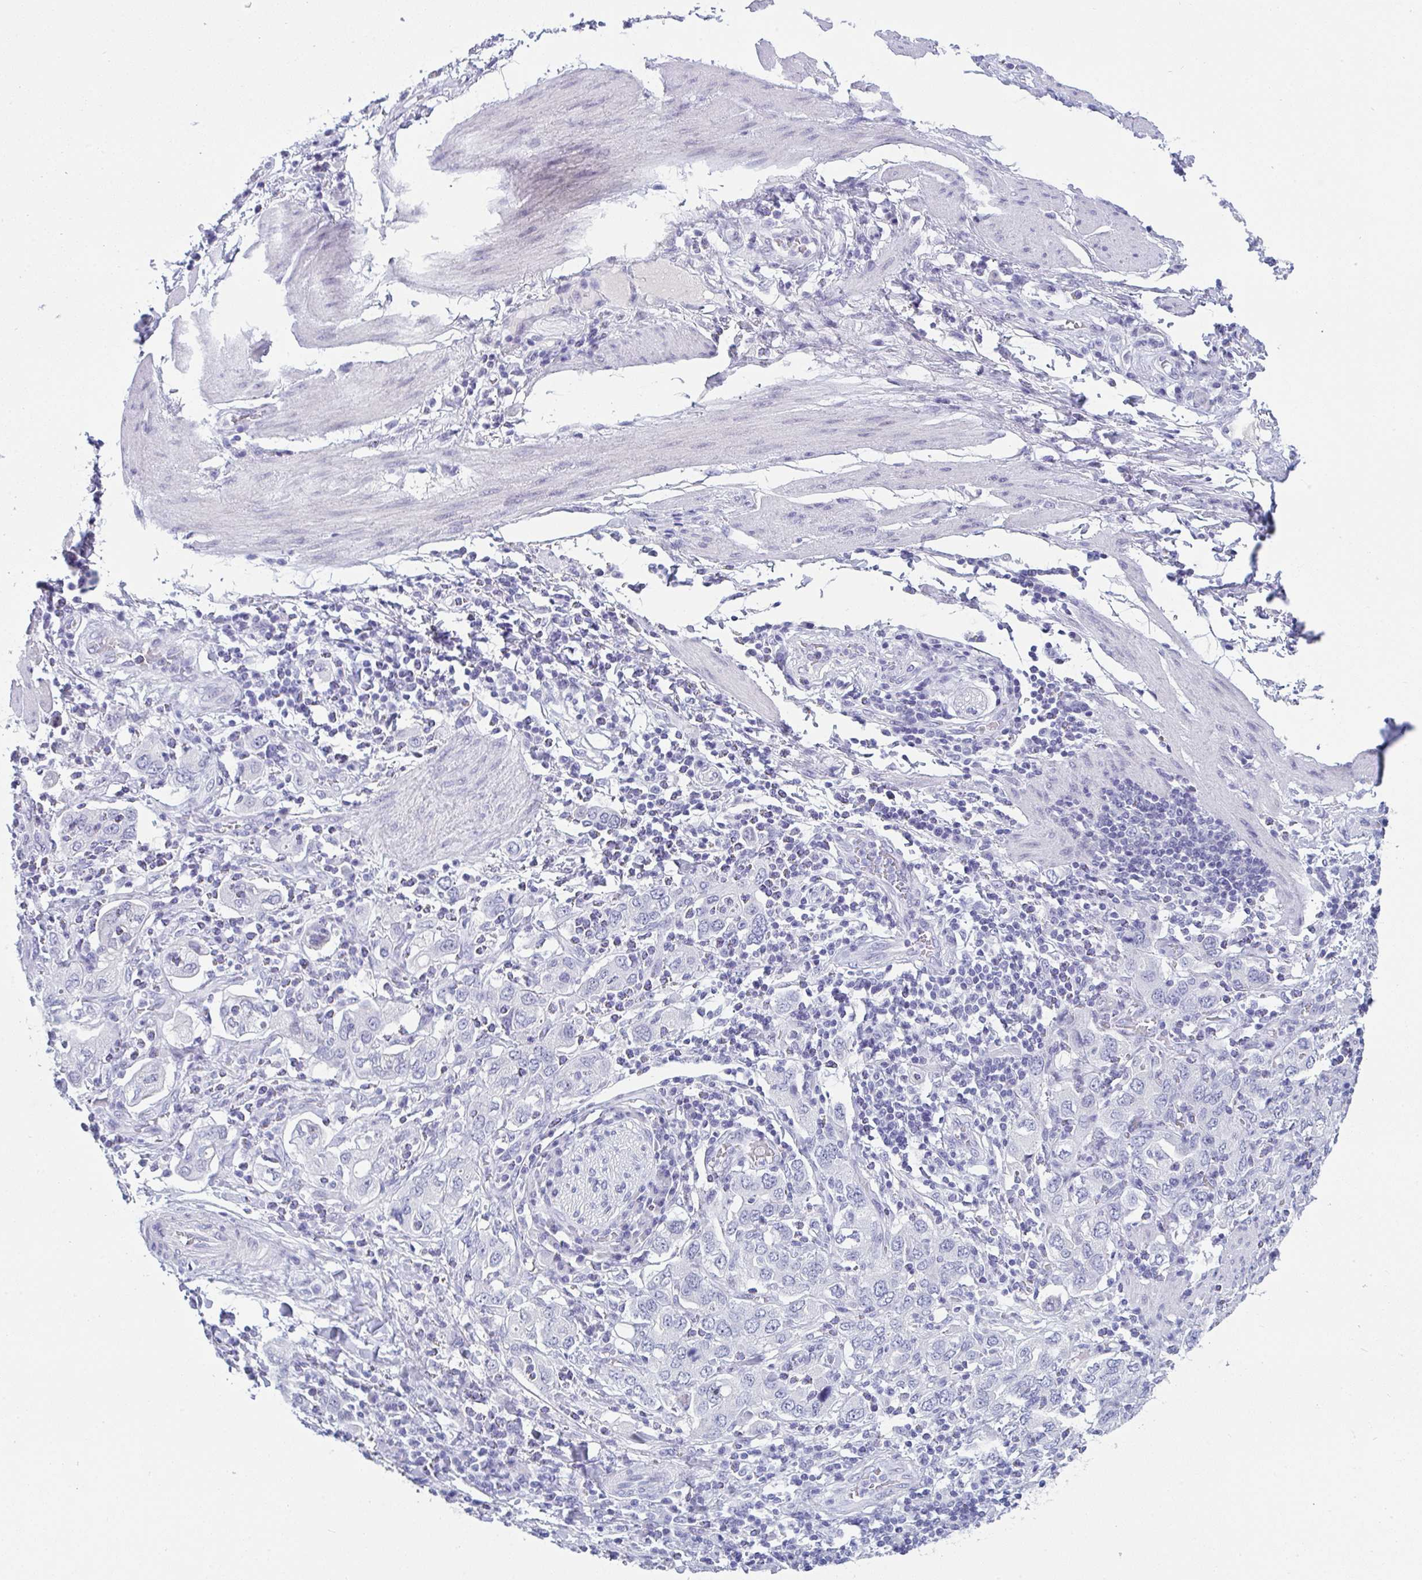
{"staining": {"intensity": "negative", "quantity": "none", "location": "none"}, "tissue": "stomach cancer", "cell_type": "Tumor cells", "image_type": "cancer", "snomed": [{"axis": "morphology", "description": "Adenocarcinoma, NOS"}, {"axis": "topography", "description": "Stomach, upper"}, {"axis": "topography", "description": "Stomach"}], "caption": "This is an immunohistochemistry image of human adenocarcinoma (stomach). There is no staining in tumor cells.", "gene": "PRDM9", "patient": {"sex": "male", "age": 62}}